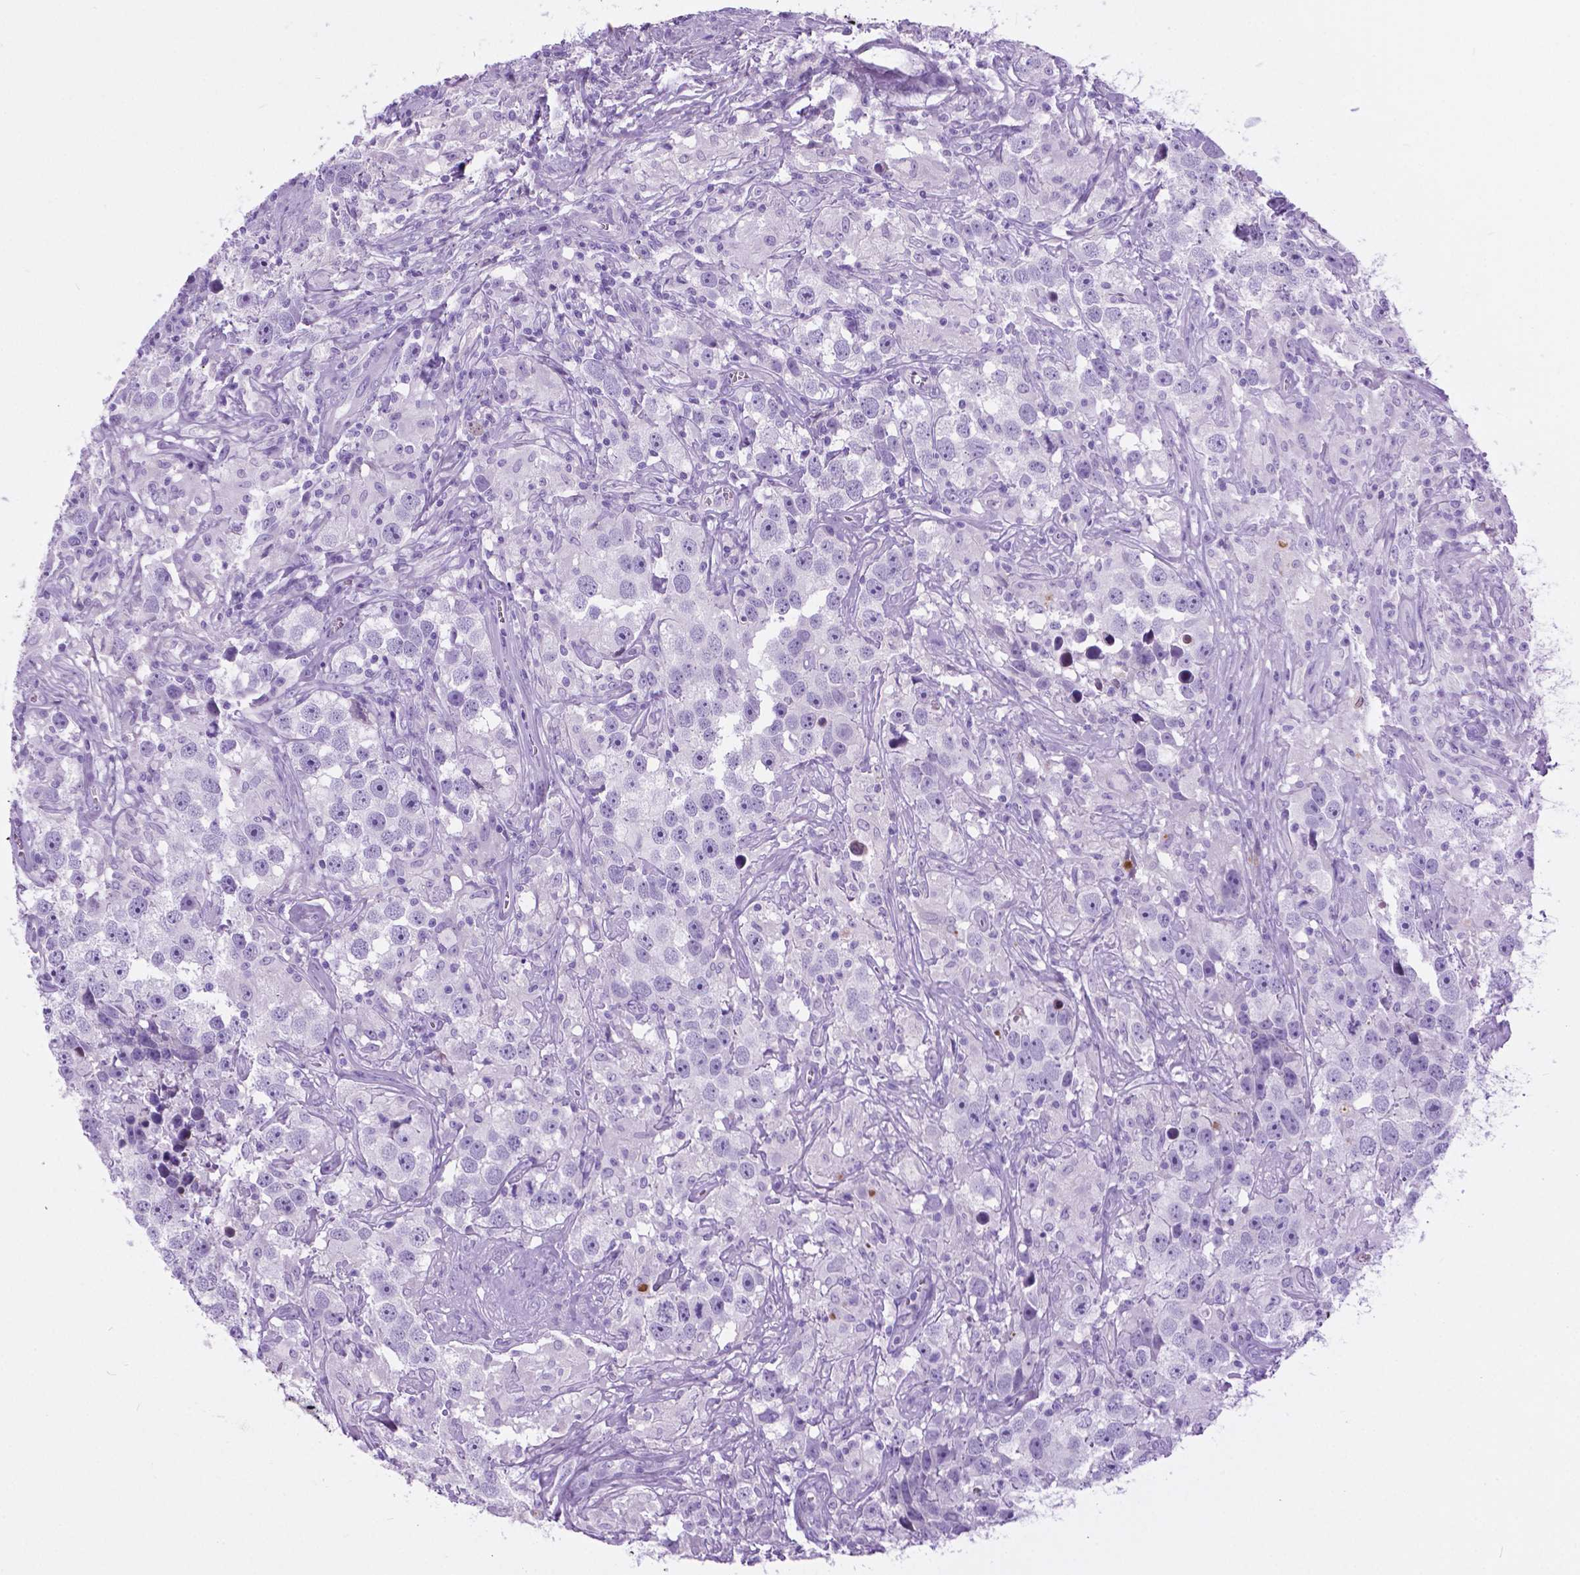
{"staining": {"intensity": "negative", "quantity": "none", "location": "none"}, "tissue": "testis cancer", "cell_type": "Tumor cells", "image_type": "cancer", "snomed": [{"axis": "morphology", "description": "Seminoma, NOS"}, {"axis": "topography", "description": "Testis"}], "caption": "This is an immunohistochemistry (IHC) histopathology image of seminoma (testis). There is no expression in tumor cells.", "gene": "ARMS2", "patient": {"sex": "male", "age": 49}}